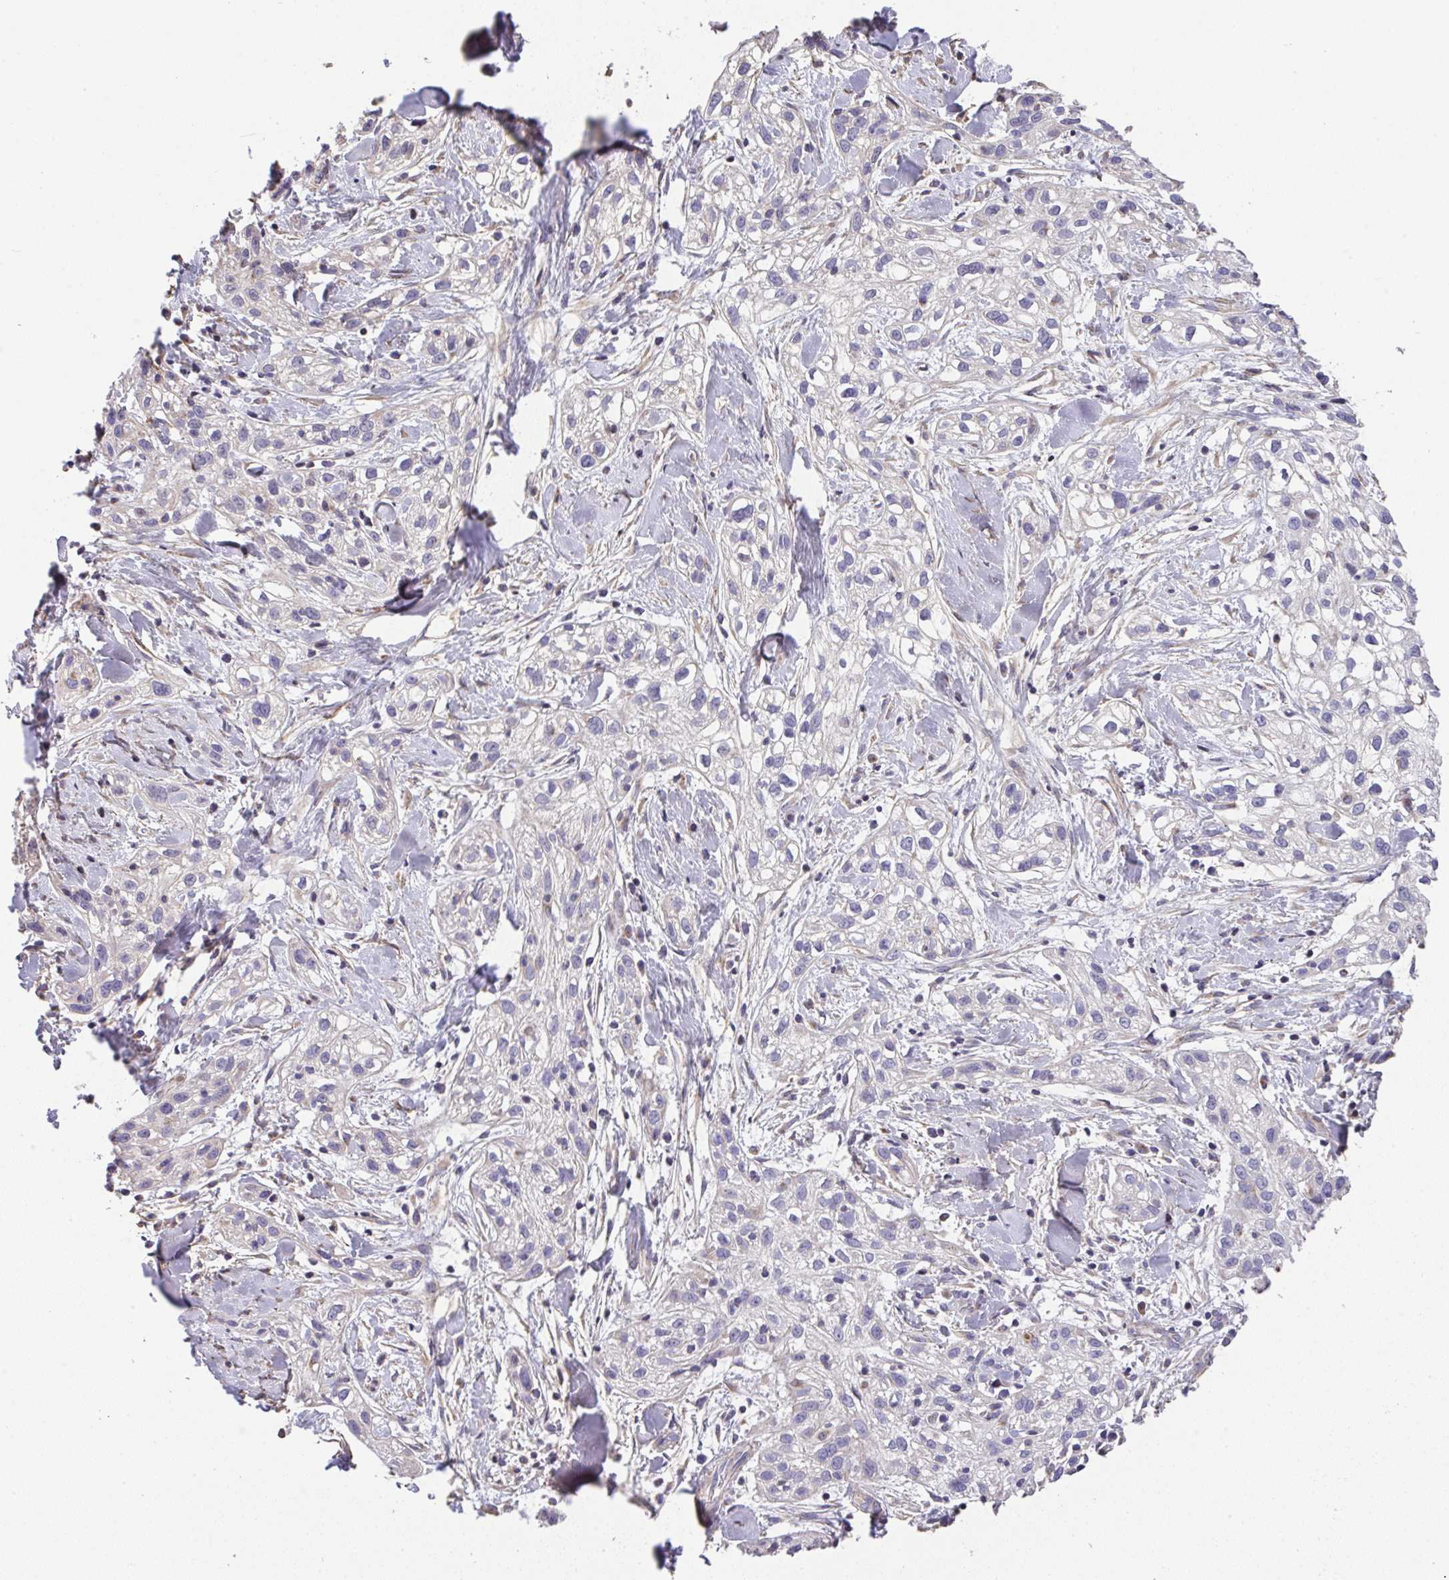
{"staining": {"intensity": "negative", "quantity": "none", "location": "none"}, "tissue": "skin cancer", "cell_type": "Tumor cells", "image_type": "cancer", "snomed": [{"axis": "morphology", "description": "Squamous cell carcinoma, NOS"}, {"axis": "topography", "description": "Skin"}], "caption": "Photomicrograph shows no protein staining in tumor cells of squamous cell carcinoma (skin) tissue. The staining was performed using DAB to visualize the protein expression in brown, while the nuclei were stained in blue with hematoxylin (Magnification: 20x).", "gene": "RUNDC3B", "patient": {"sex": "male", "age": 82}}